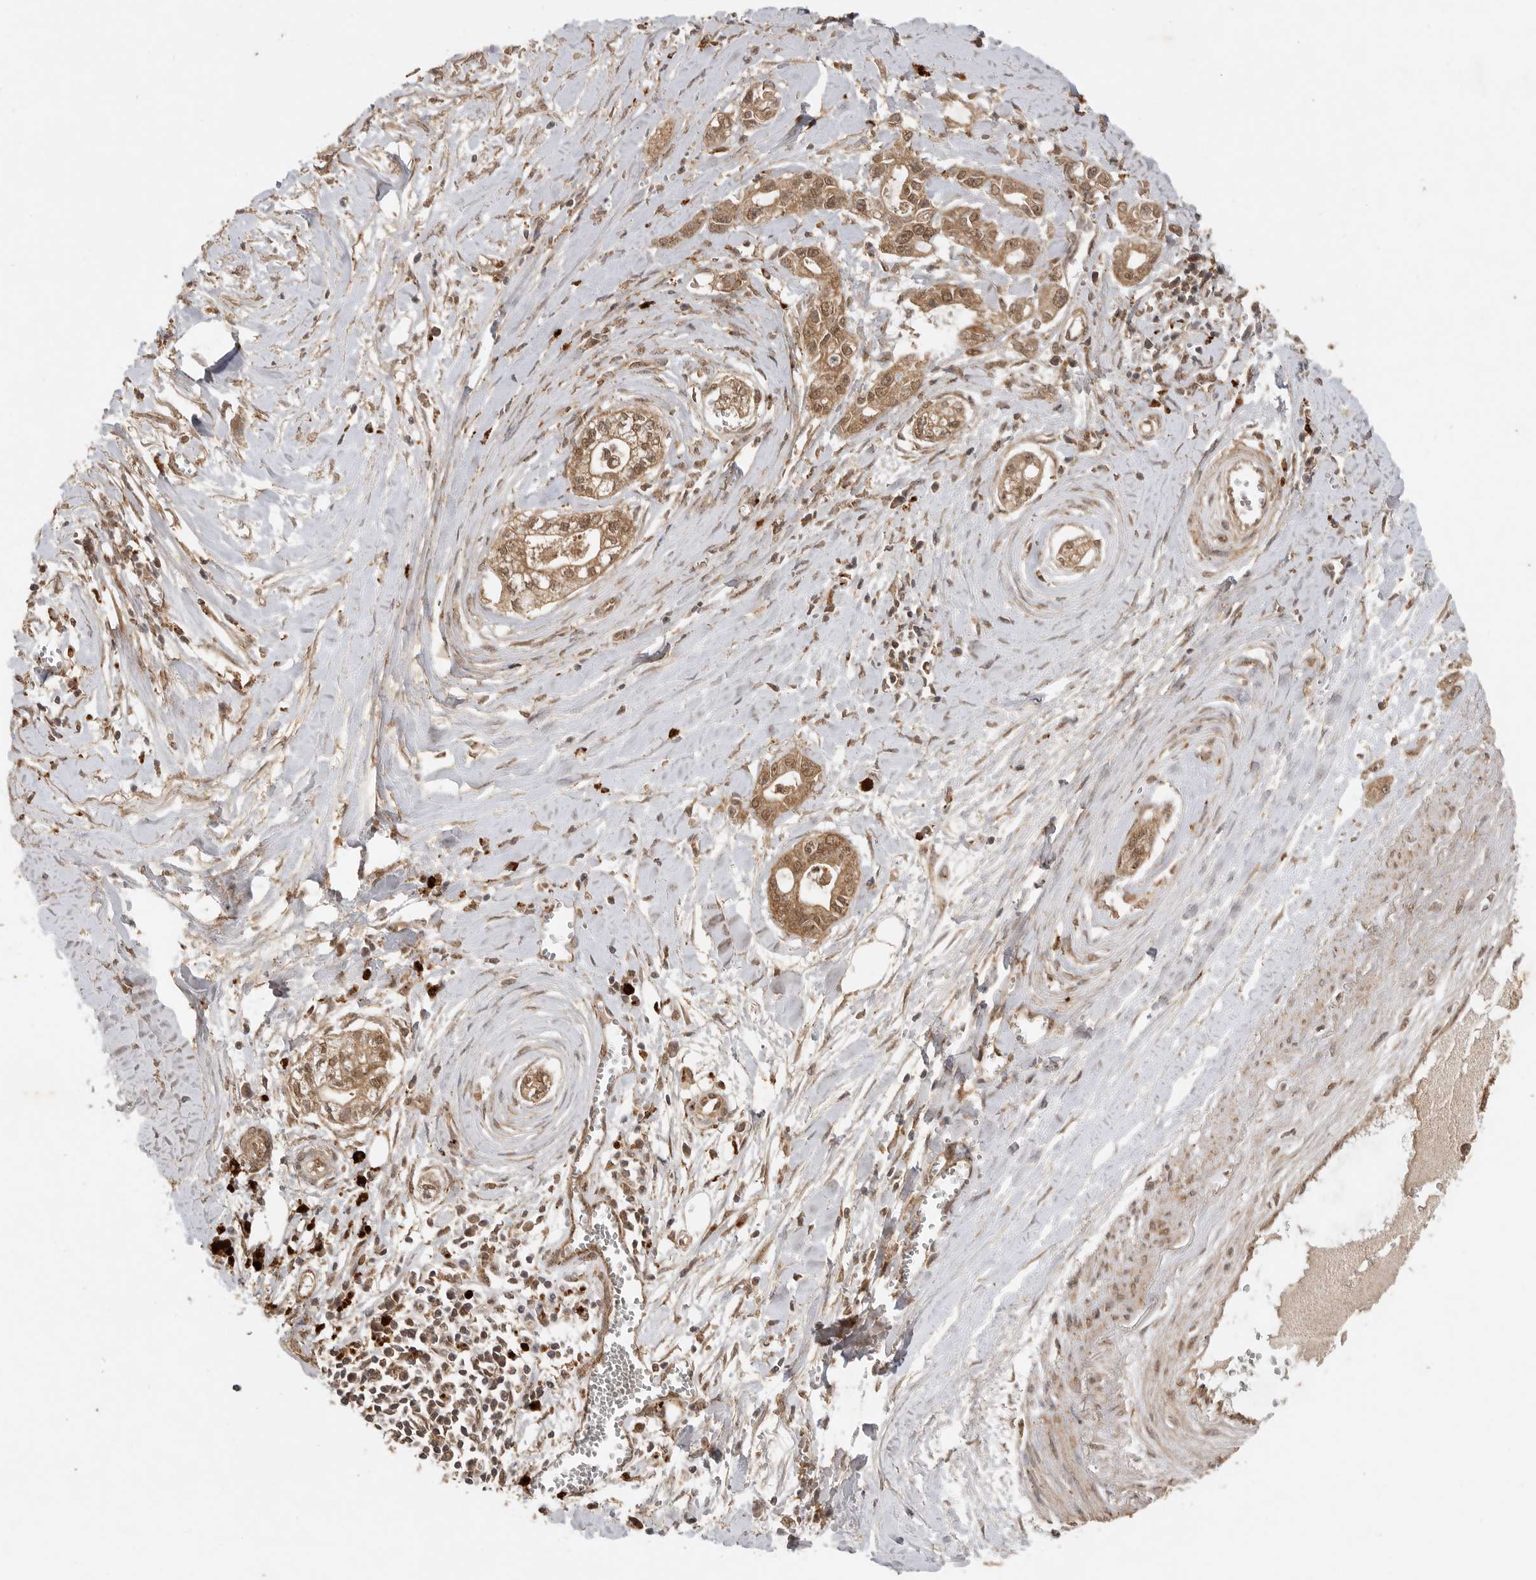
{"staining": {"intensity": "moderate", "quantity": ">75%", "location": "cytoplasmic/membranous,nuclear"}, "tissue": "pancreatic cancer", "cell_type": "Tumor cells", "image_type": "cancer", "snomed": [{"axis": "morphology", "description": "Adenocarcinoma, NOS"}, {"axis": "topography", "description": "Pancreas"}], "caption": "This image shows pancreatic cancer (adenocarcinoma) stained with immunohistochemistry (IHC) to label a protein in brown. The cytoplasmic/membranous and nuclear of tumor cells show moderate positivity for the protein. Nuclei are counter-stained blue.", "gene": "ICOSLG", "patient": {"sex": "male", "age": 68}}